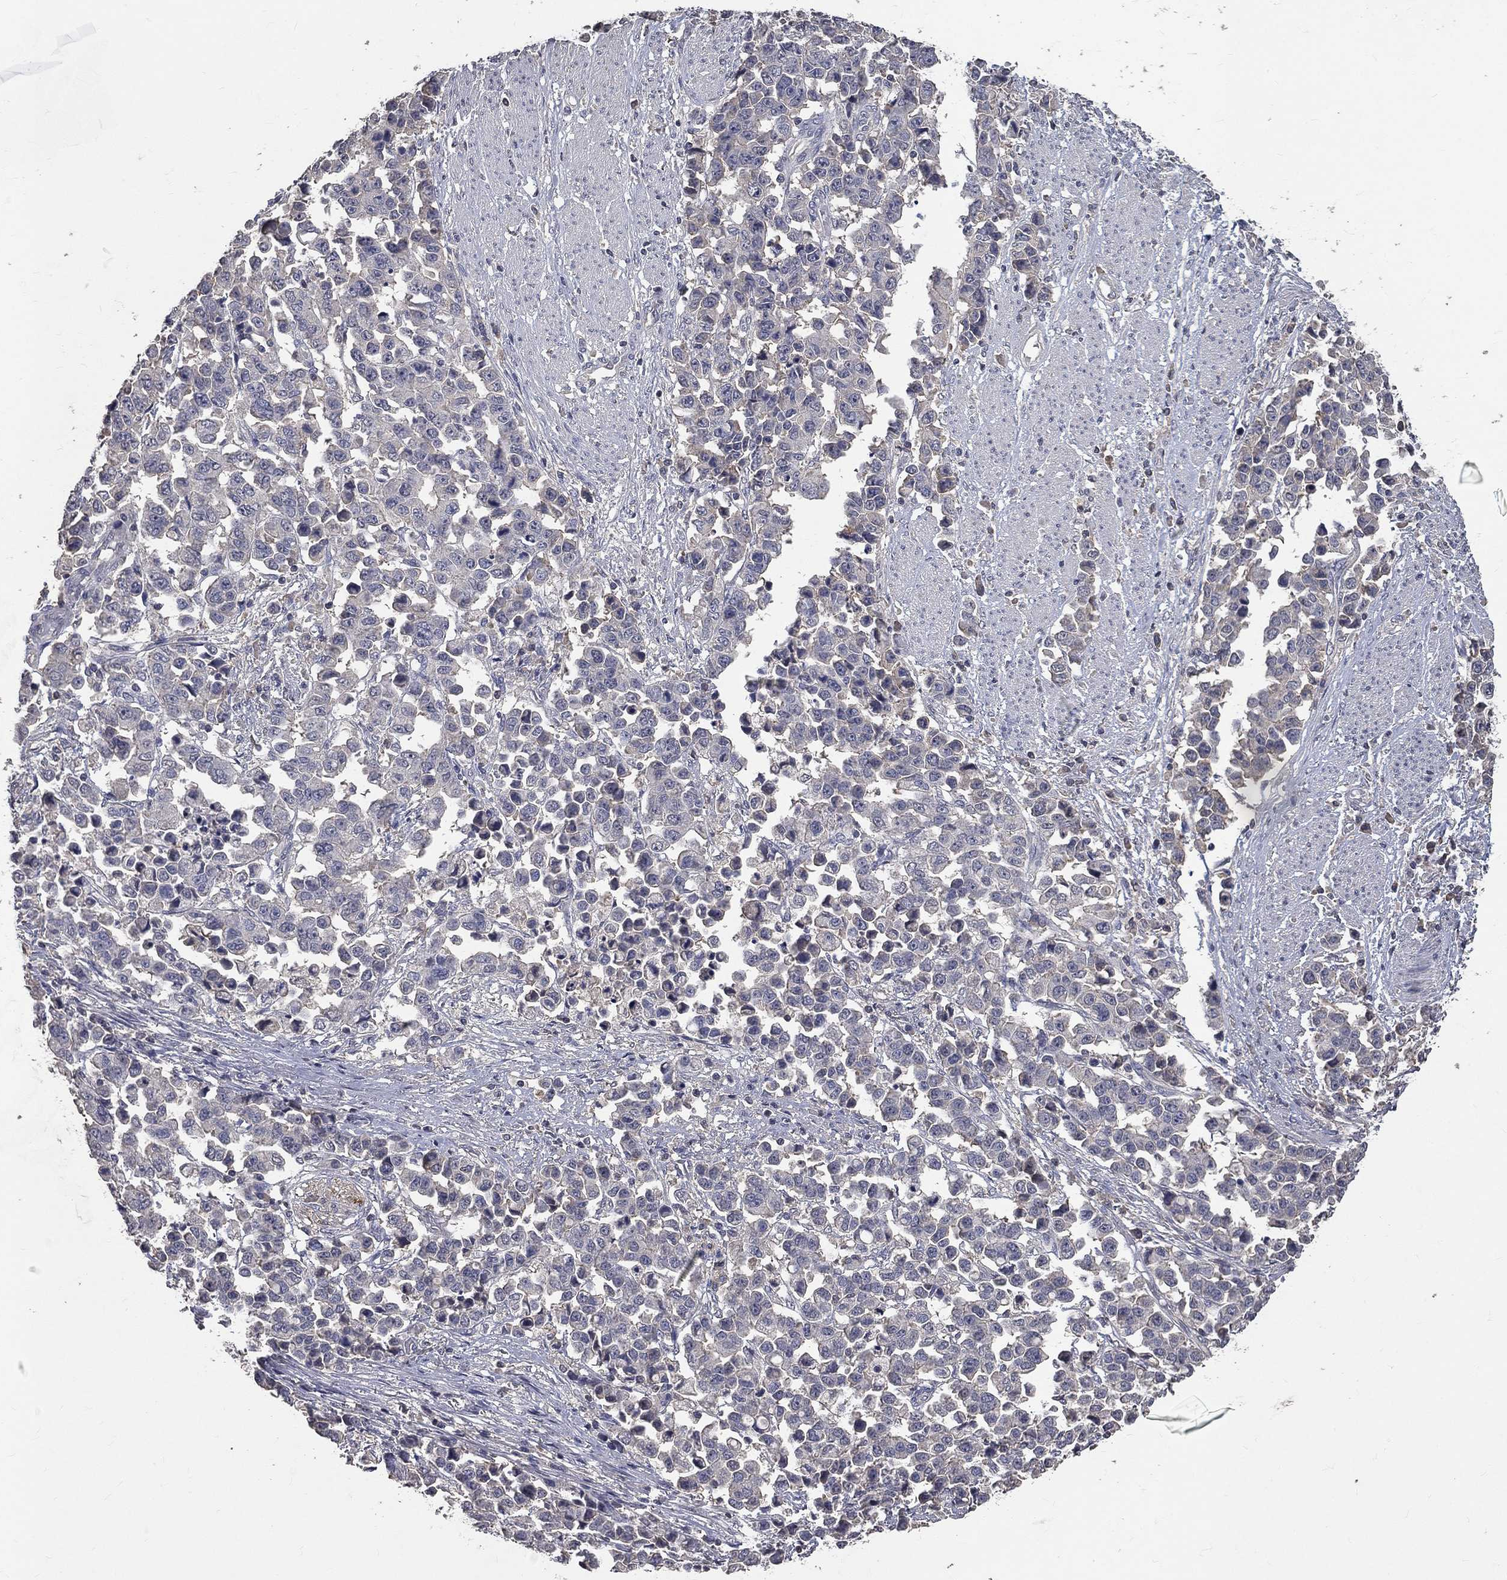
{"staining": {"intensity": "negative", "quantity": "none", "location": "none"}, "tissue": "stomach cancer", "cell_type": "Tumor cells", "image_type": "cancer", "snomed": [{"axis": "morphology", "description": "Adenocarcinoma, NOS"}, {"axis": "topography", "description": "Stomach, upper"}], "caption": "DAB immunohistochemical staining of stomach cancer displays no significant positivity in tumor cells. (Brightfield microscopy of DAB (3,3'-diaminobenzidine) IHC at high magnification).", "gene": "SNAP25", "patient": {"sex": "male", "age": 69}}